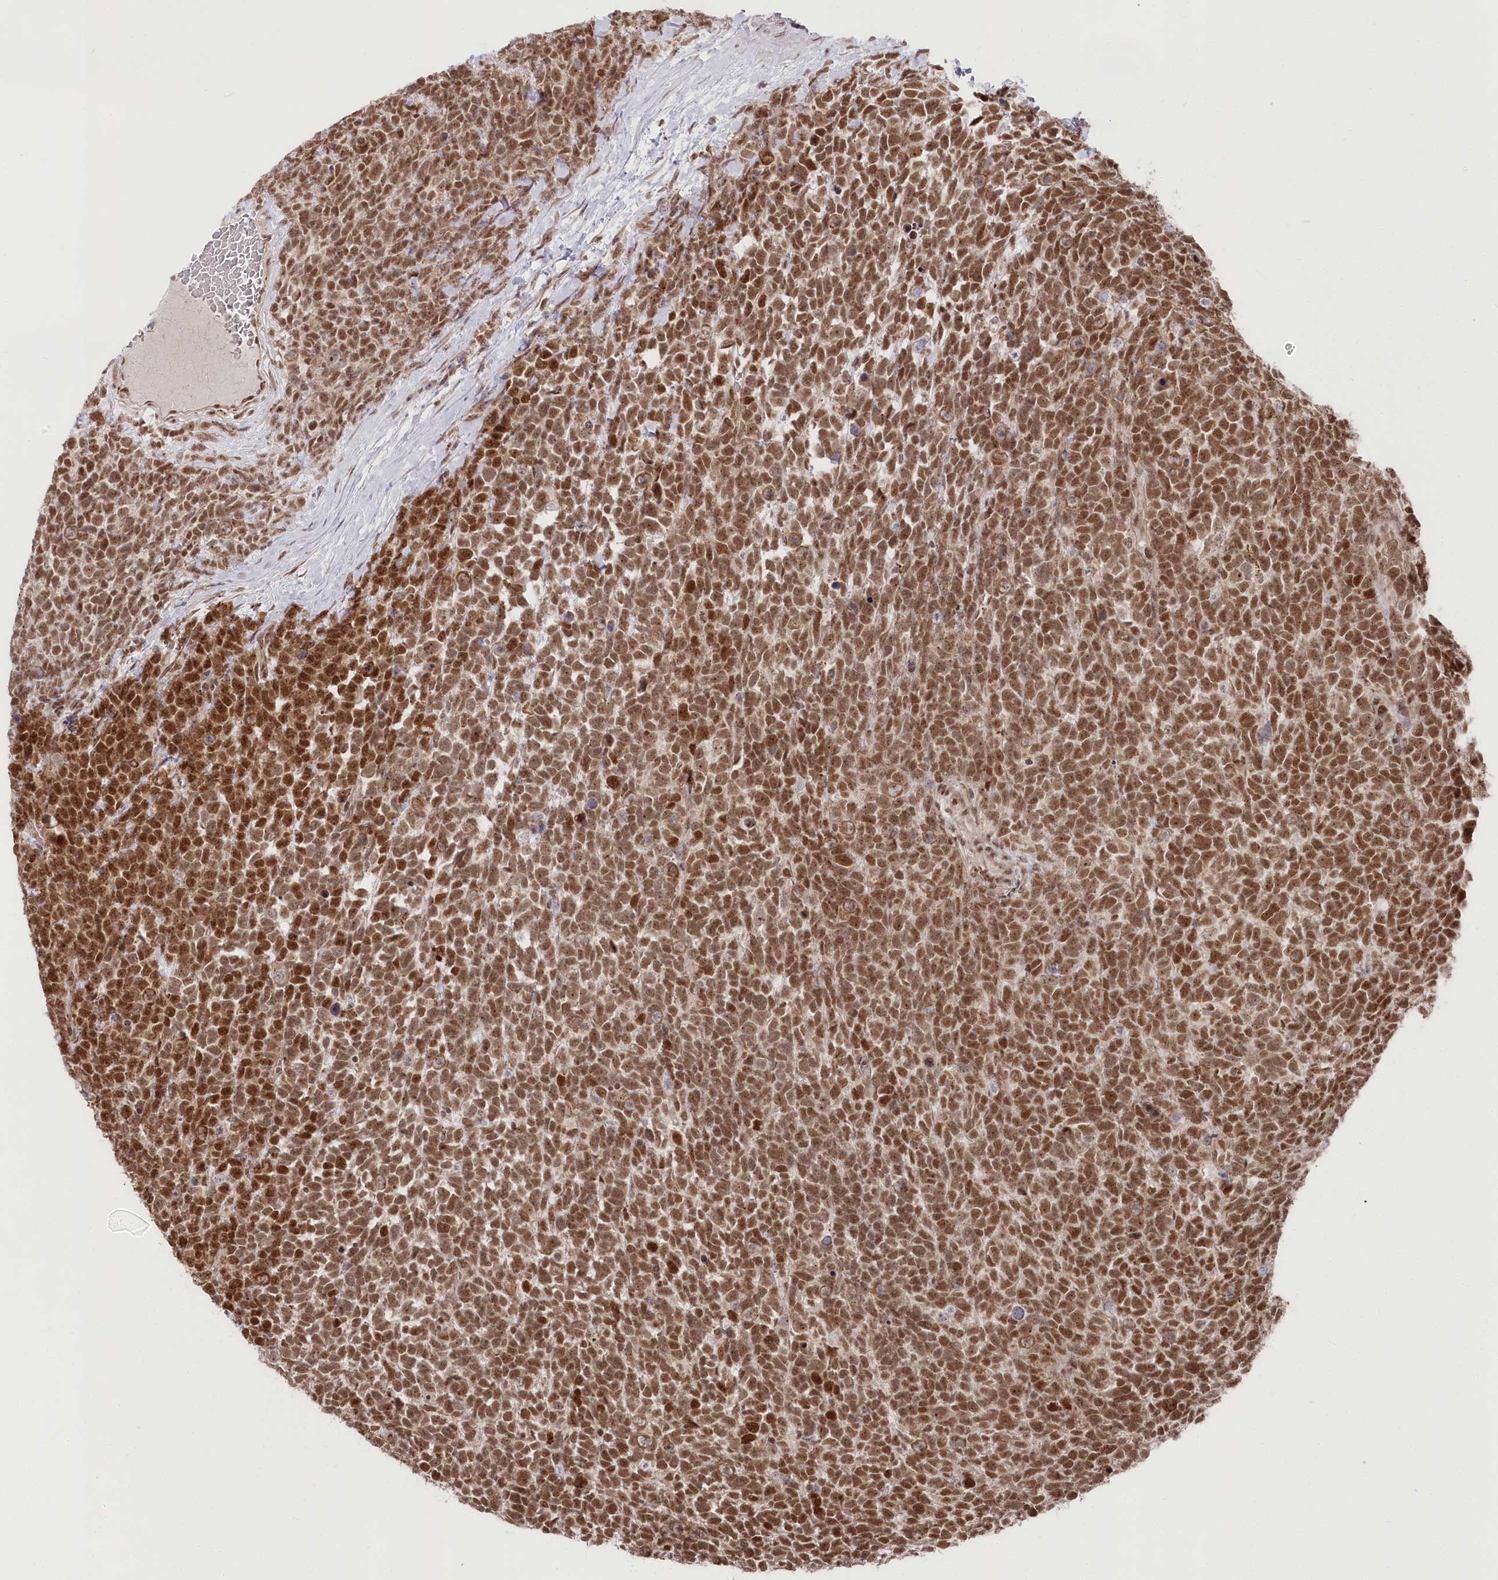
{"staining": {"intensity": "moderate", "quantity": ">75%", "location": "nuclear"}, "tissue": "urothelial cancer", "cell_type": "Tumor cells", "image_type": "cancer", "snomed": [{"axis": "morphology", "description": "Urothelial carcinoma, High grade"}, {"axis": "topography", "description": "Urinary bladder"}], "caption": "Urothelial carcinoma (high-grade) stained with a protein marker displays moderate staining in tumor cells.", "gene": "CGGBP1", "patient": {"sex": "female", "age": 82}}